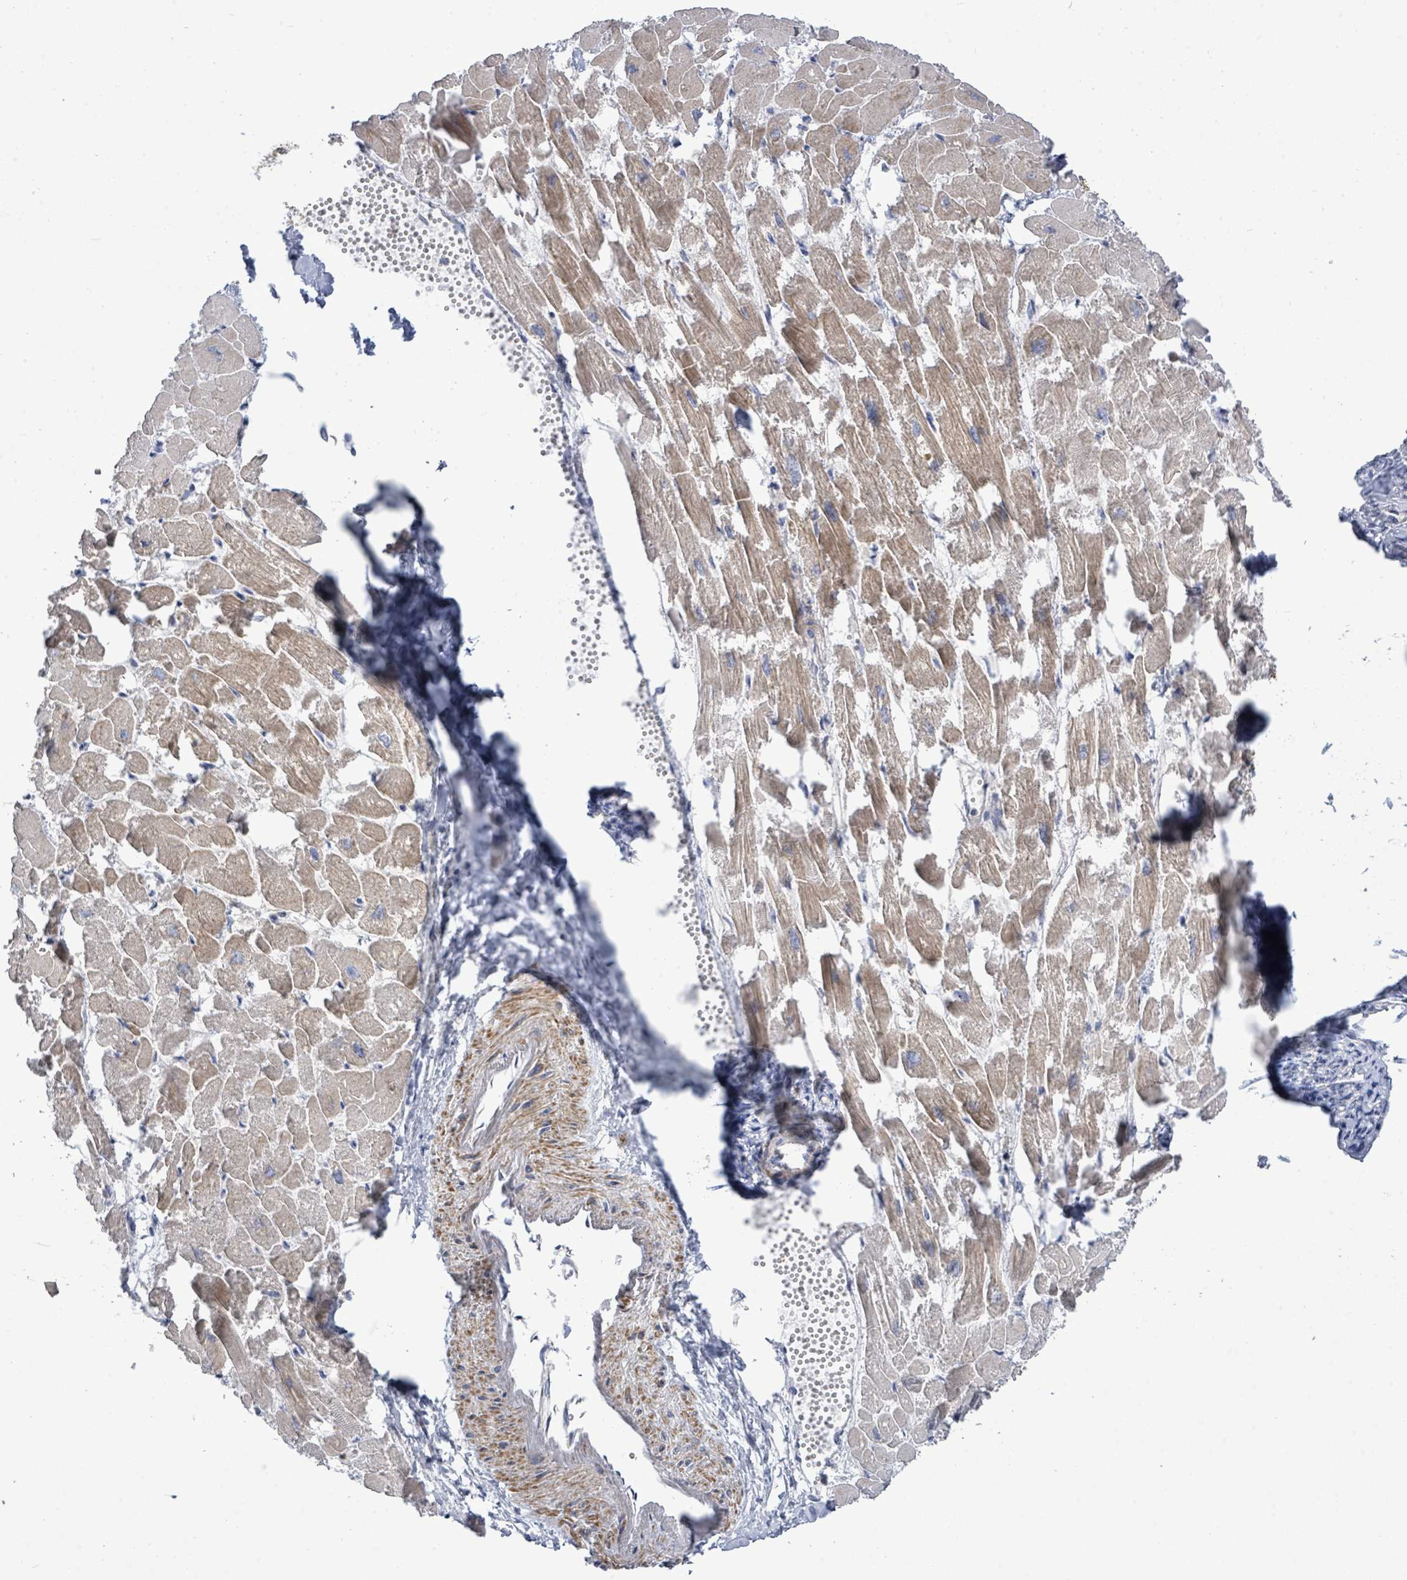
{"staining": {"intensity": "moderate", "quantity": "25%-75%", "location": "cytoplasmic/membranous"}, "tissue": "heart muscle", "cell_type": "Cardiomyocytes", "image_type": "normal", "snomed": [{"axis": "morphology", "description": "Normal tissue, NOS"}, {"axis": "topography", "description": "Heart"}], "caption": "The image exhibits a brown stain indicating the presence of a protein in the cytoplasmic/membranous of cardiomyocytes in heart muscle.", "gene": "SAR1A", "patient": {"sex": "male", "age": 54}}